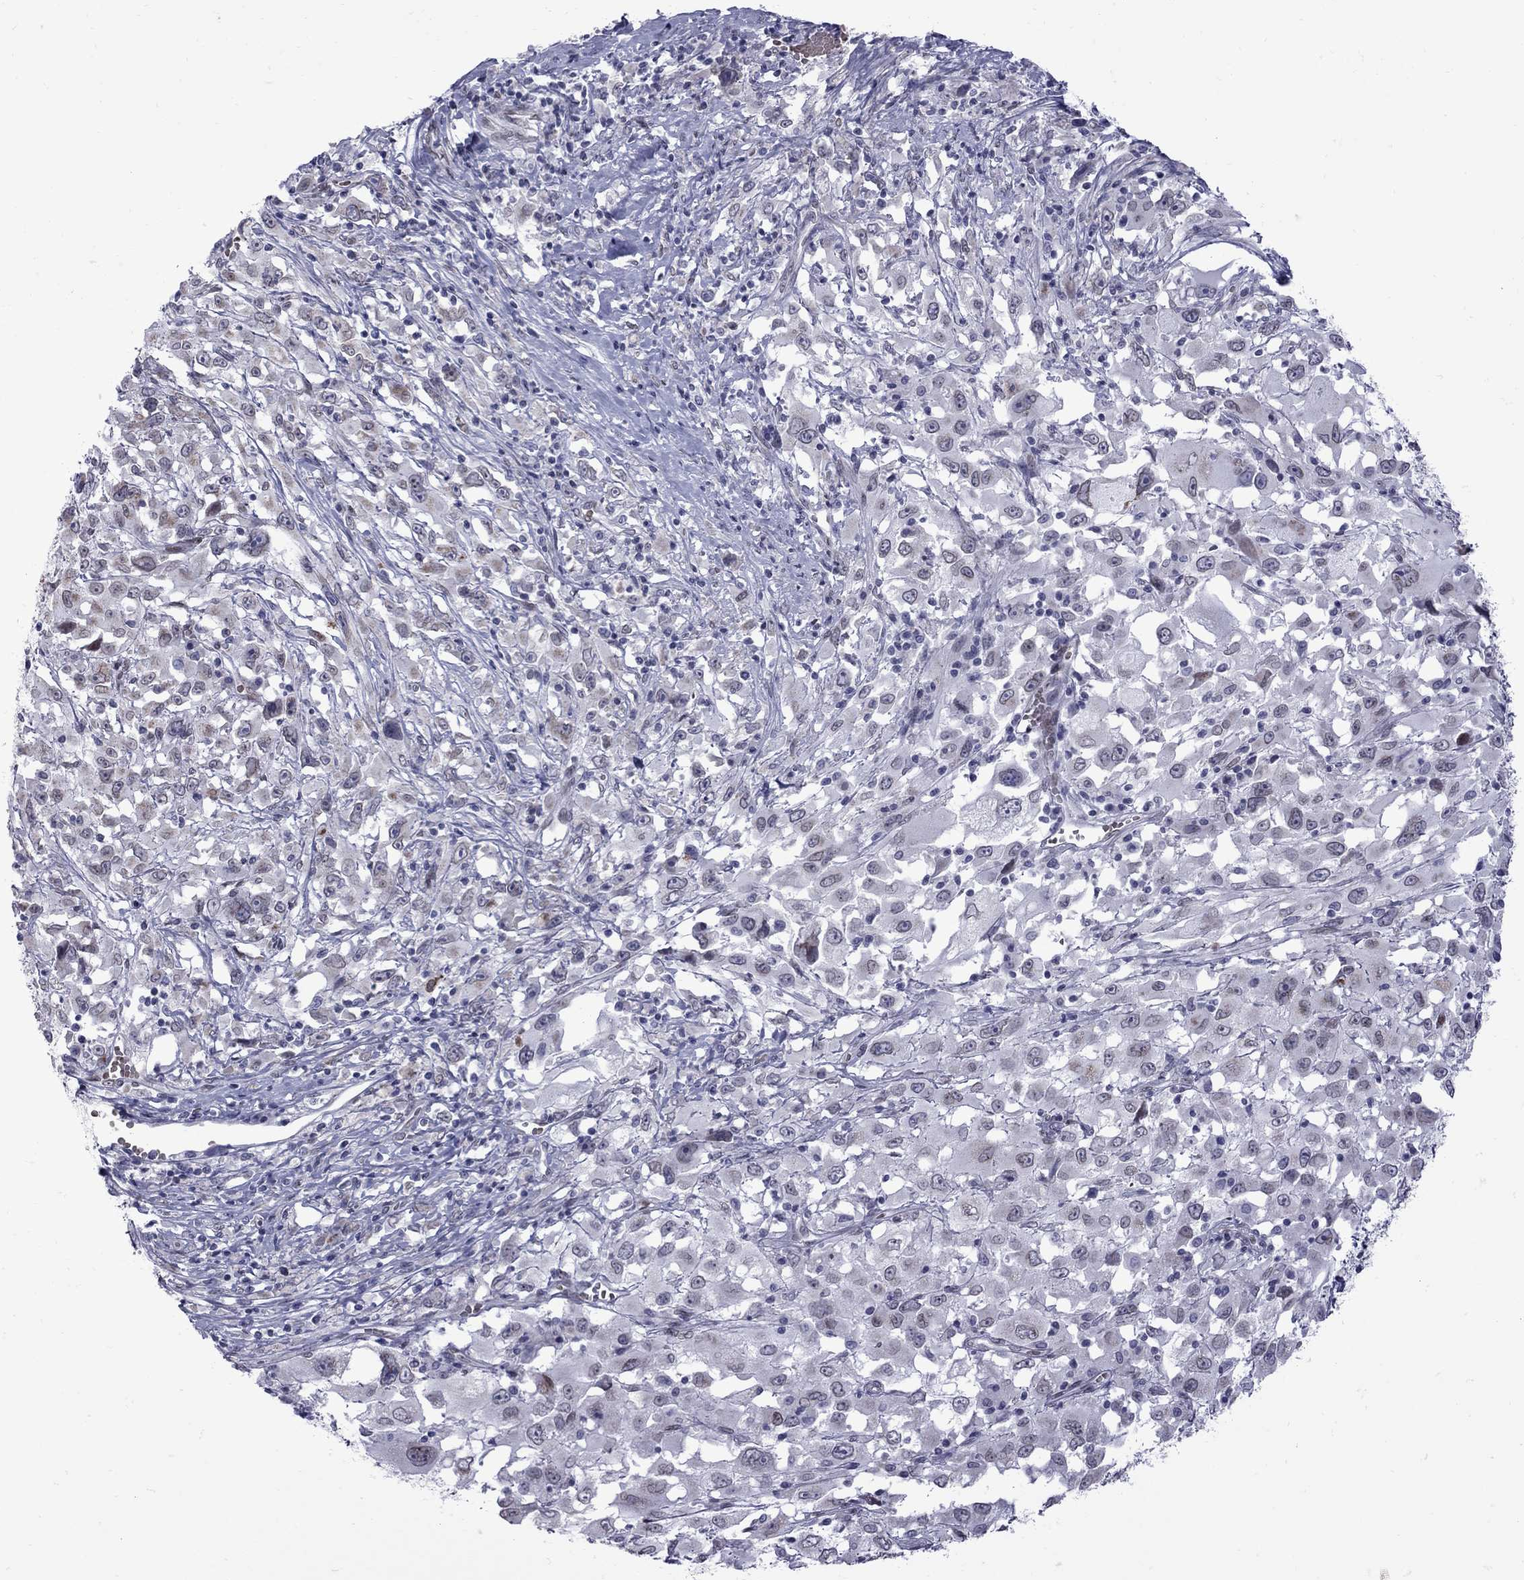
{"staining": {"intensity": "moderate", "quantity": "<25%", "location": "cytoplasmic/membranous"}, "tissue": "melanoma", "cell_type": "Tumor cells", "image_type": "cancer", "snomed": [{"axis": "morphology", "description": "Malignant melanoma, Metastatic site"}, {"axis": "topography", "description": "Soft tissue"}], "caption": "Tumor cells exhibit moderate cytoplasmic/membranous staining in approximately <25% of cells in melanoma. The staining was performed using DAB, with brown indicating positive protein expression. Nuclei are stained blue with hematoxylin.", "gene": "CLTCL1", "patient": {"sex": "male", "age": 50}}